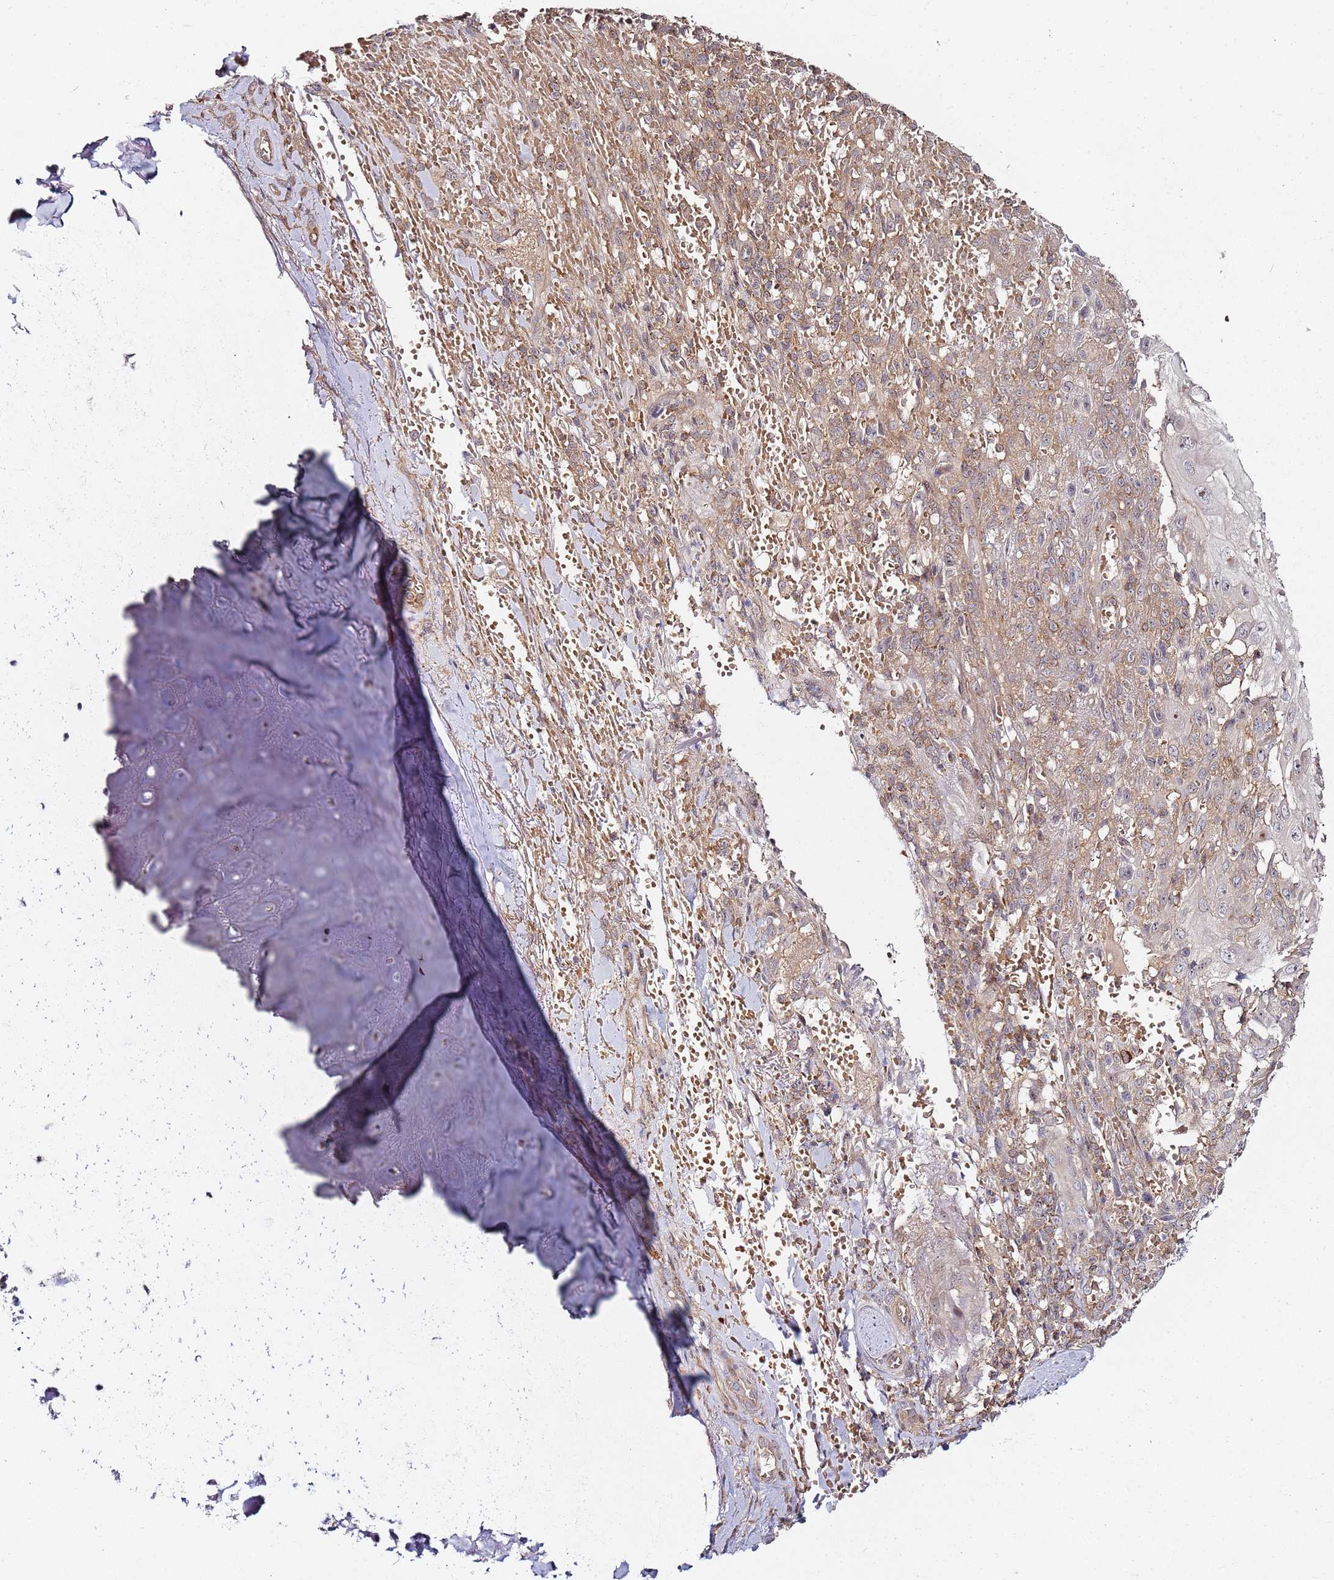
{"staining": {"intensity": "moderate", "quantity": ">75%", "location": "cytoplasmic/membranous"}, "tissue": "skin cancer", "cell_type": "Tumor cells", "image_type": "cancer", "snomed": [{"axis": "morphology", "description": "Normal tissue, NOS"}, {"axis": "morphology", "description": "Squamous cell carcinoma, NOS"}, {"axis": "topography", "description": "Skin"}, {"axis": "topography", "description": "Cartilage tissue"}], "caption": "Protein expression analysis of human skin squamous cell carcinoma reveals moderate cytoplasmic/membranous expression in about >75% of tumor cells.", "gene": "PRMT7", "patient": {"sex": "female", "age": 79}}